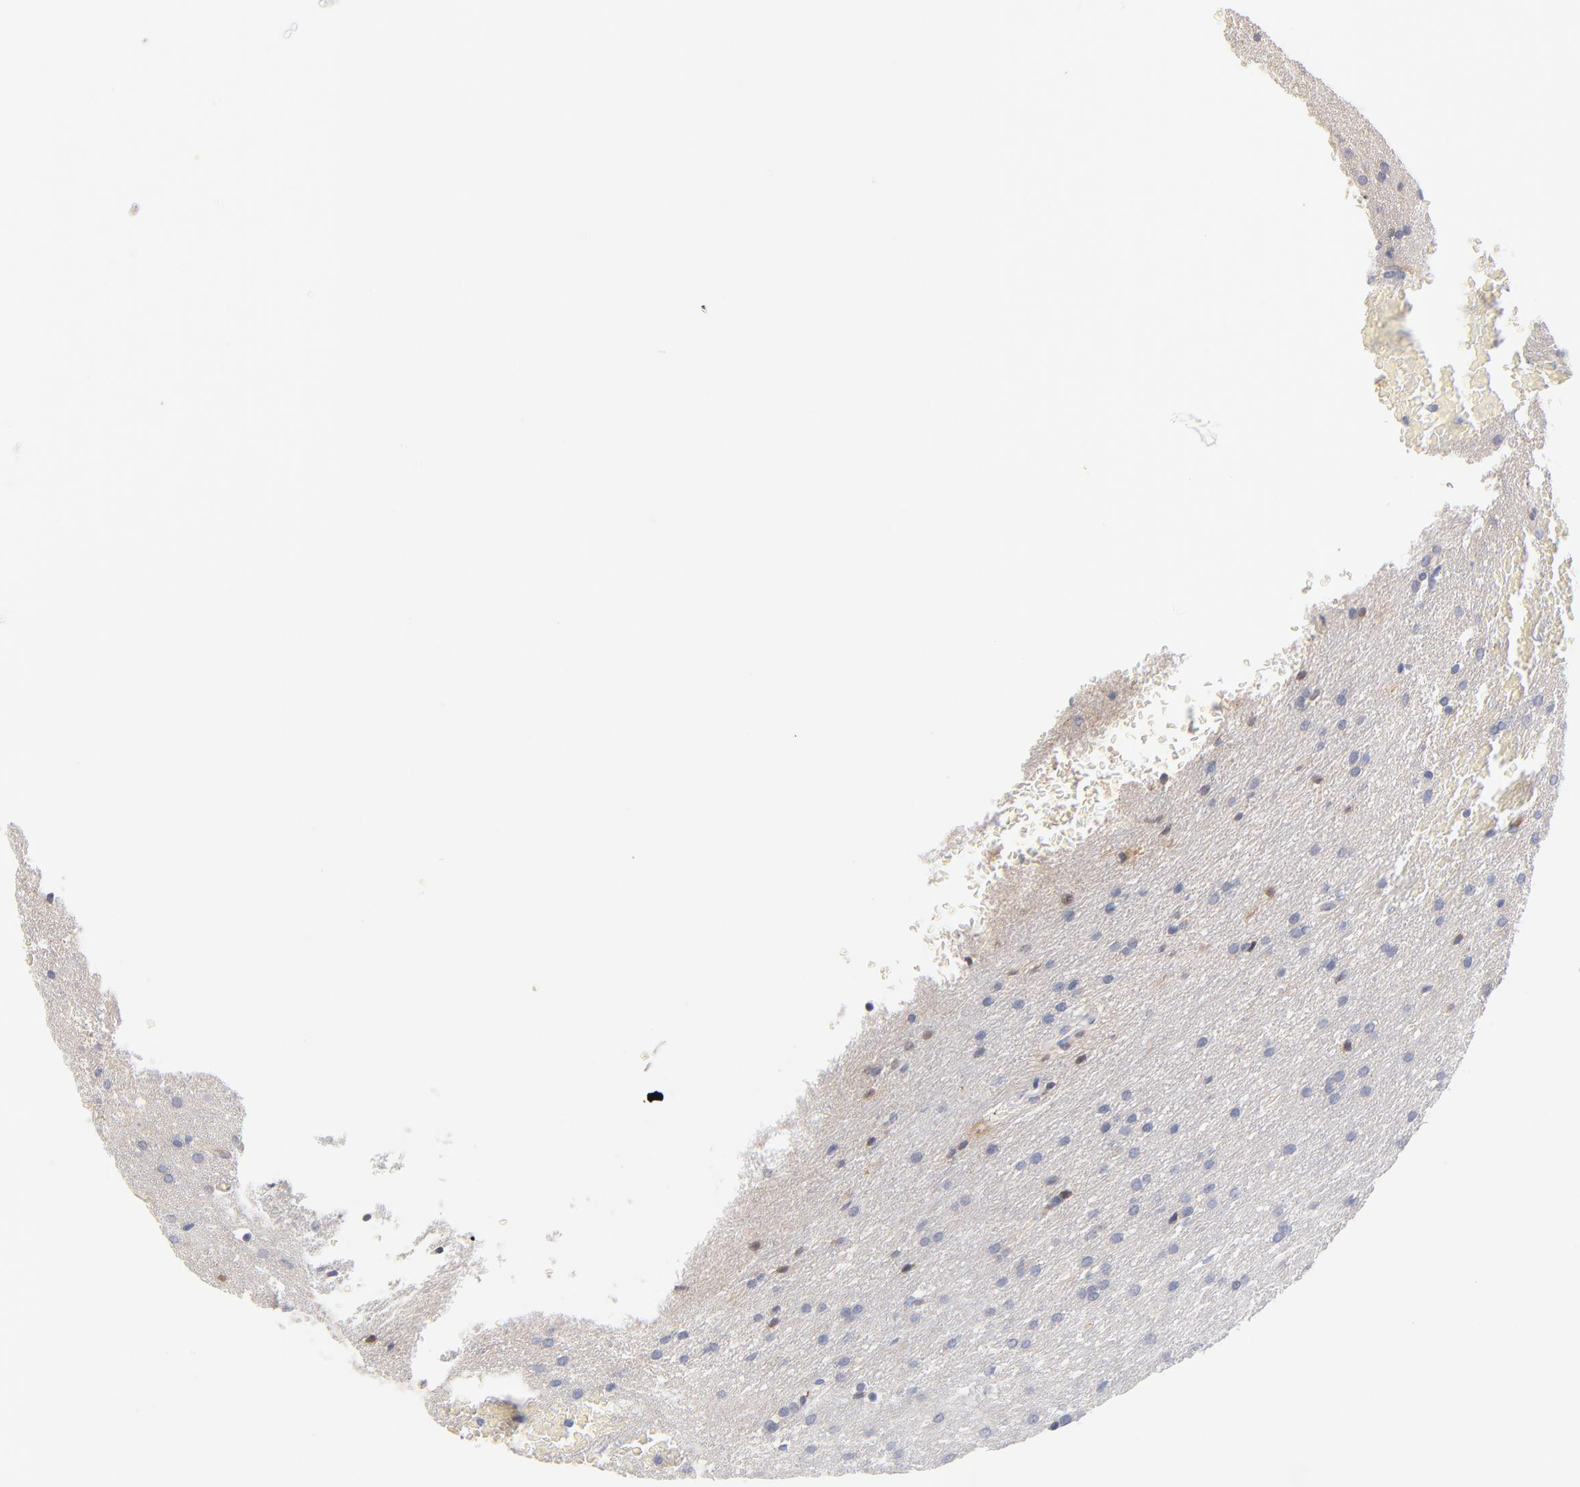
{"staining": {"intensity": "weak", "quantity": "<25%", "location": "nuclear"}, "tissue": "glioma", "cell_type": "Tumor cells", "image_type": "cancer", "snomed": [{"axis": "morphology", "description": "Glioma, malignant, Low grade"}, {"axis": "topography", "description": "Brain"}], "caption": "Low-grade glioma (malignant) was stained to show a protein in brown. There is no significant expression in tumor cells.", "gene": "F12", "patient": {"sex": "female", "age": 32}}